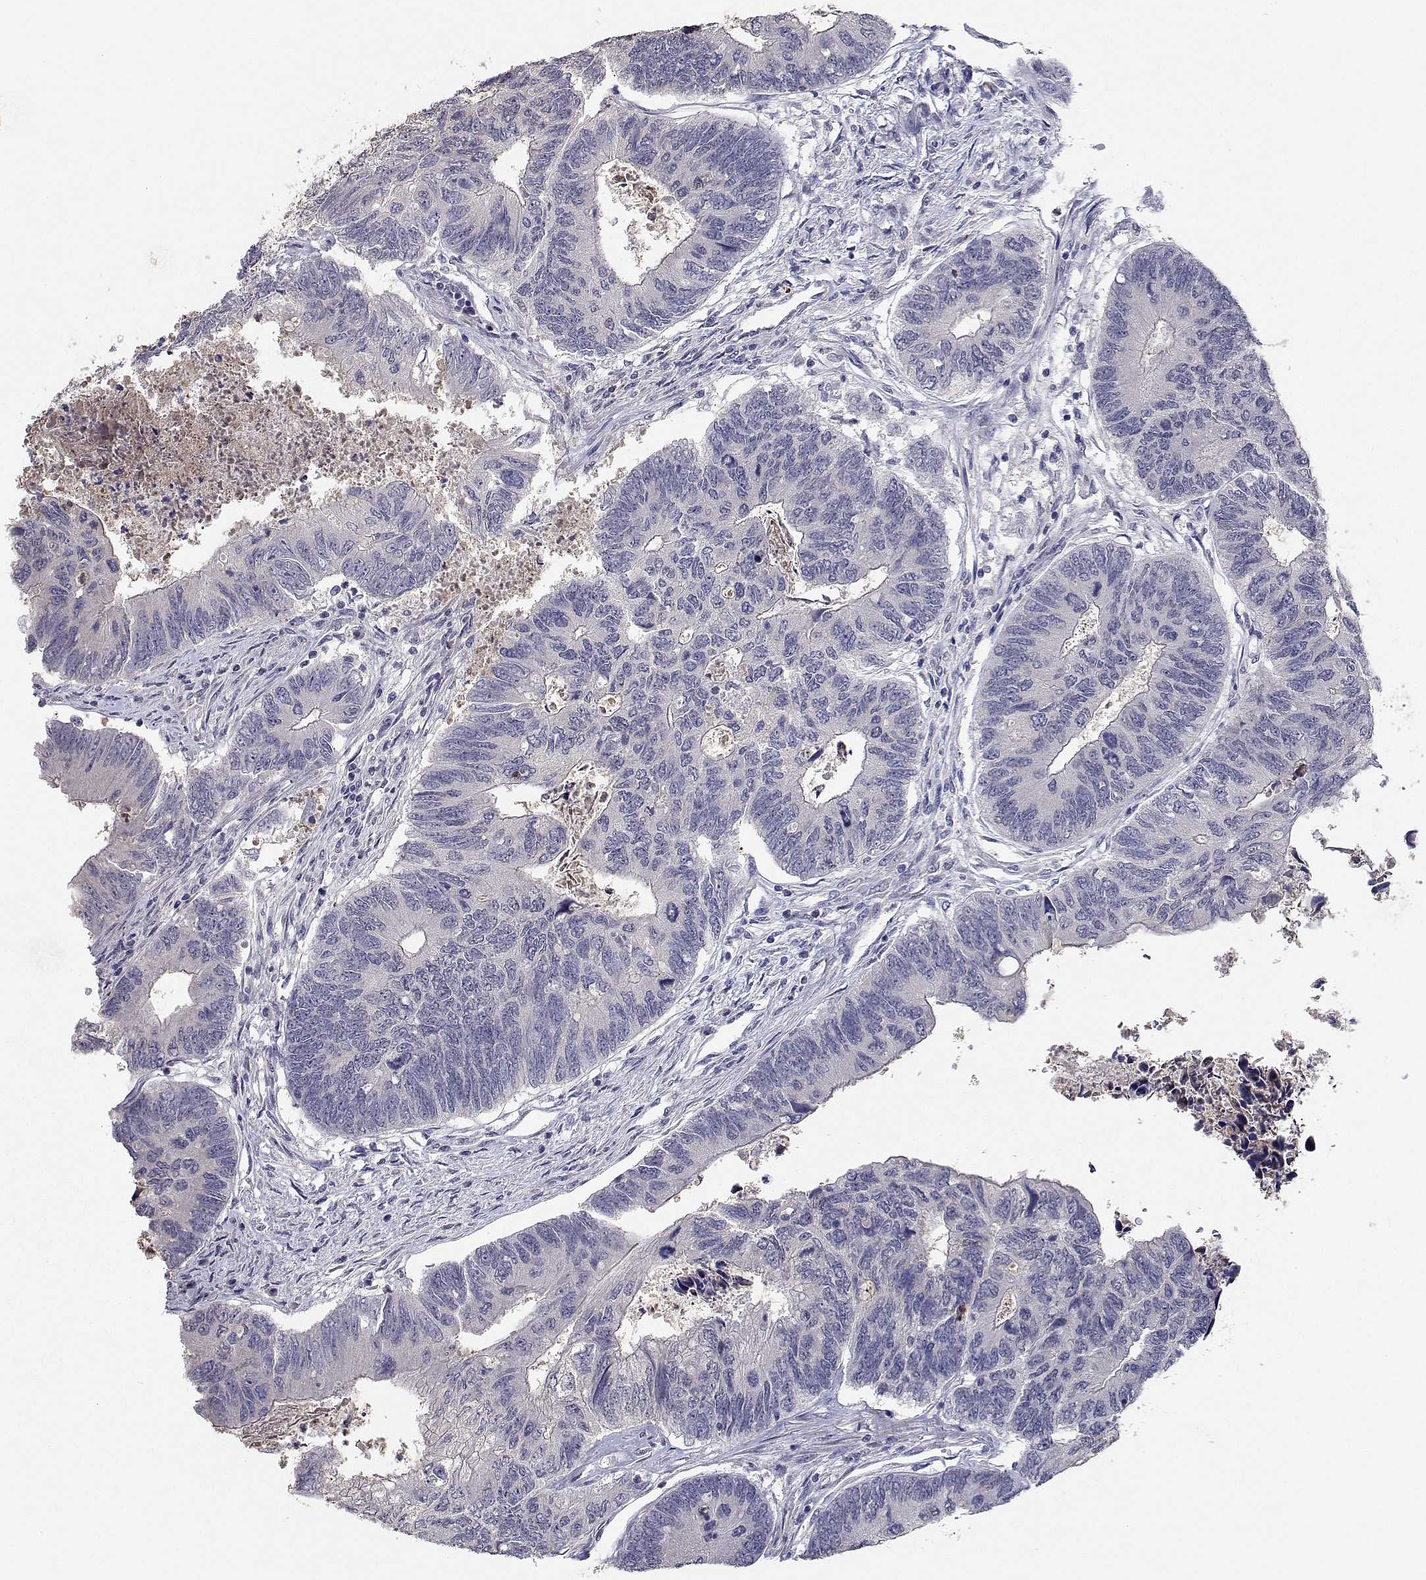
{"staining": {"intensity": "negative", "quantity": "none", "location": "none"}, "tissue": "colorectal cancer", "cell_type": "Tumor cells", "image_type": "cancer", "snomed": [{"axis": "morphology", "description": "Adenocarcinoma, NOS"}, {"axis": "topography", "description": "Colon"}], "caption": "Tumor cells show no significant protein positivity in colorectal cancer.", "gene": "RBPJL", "patient": {"sex": "female", "age": 67}}